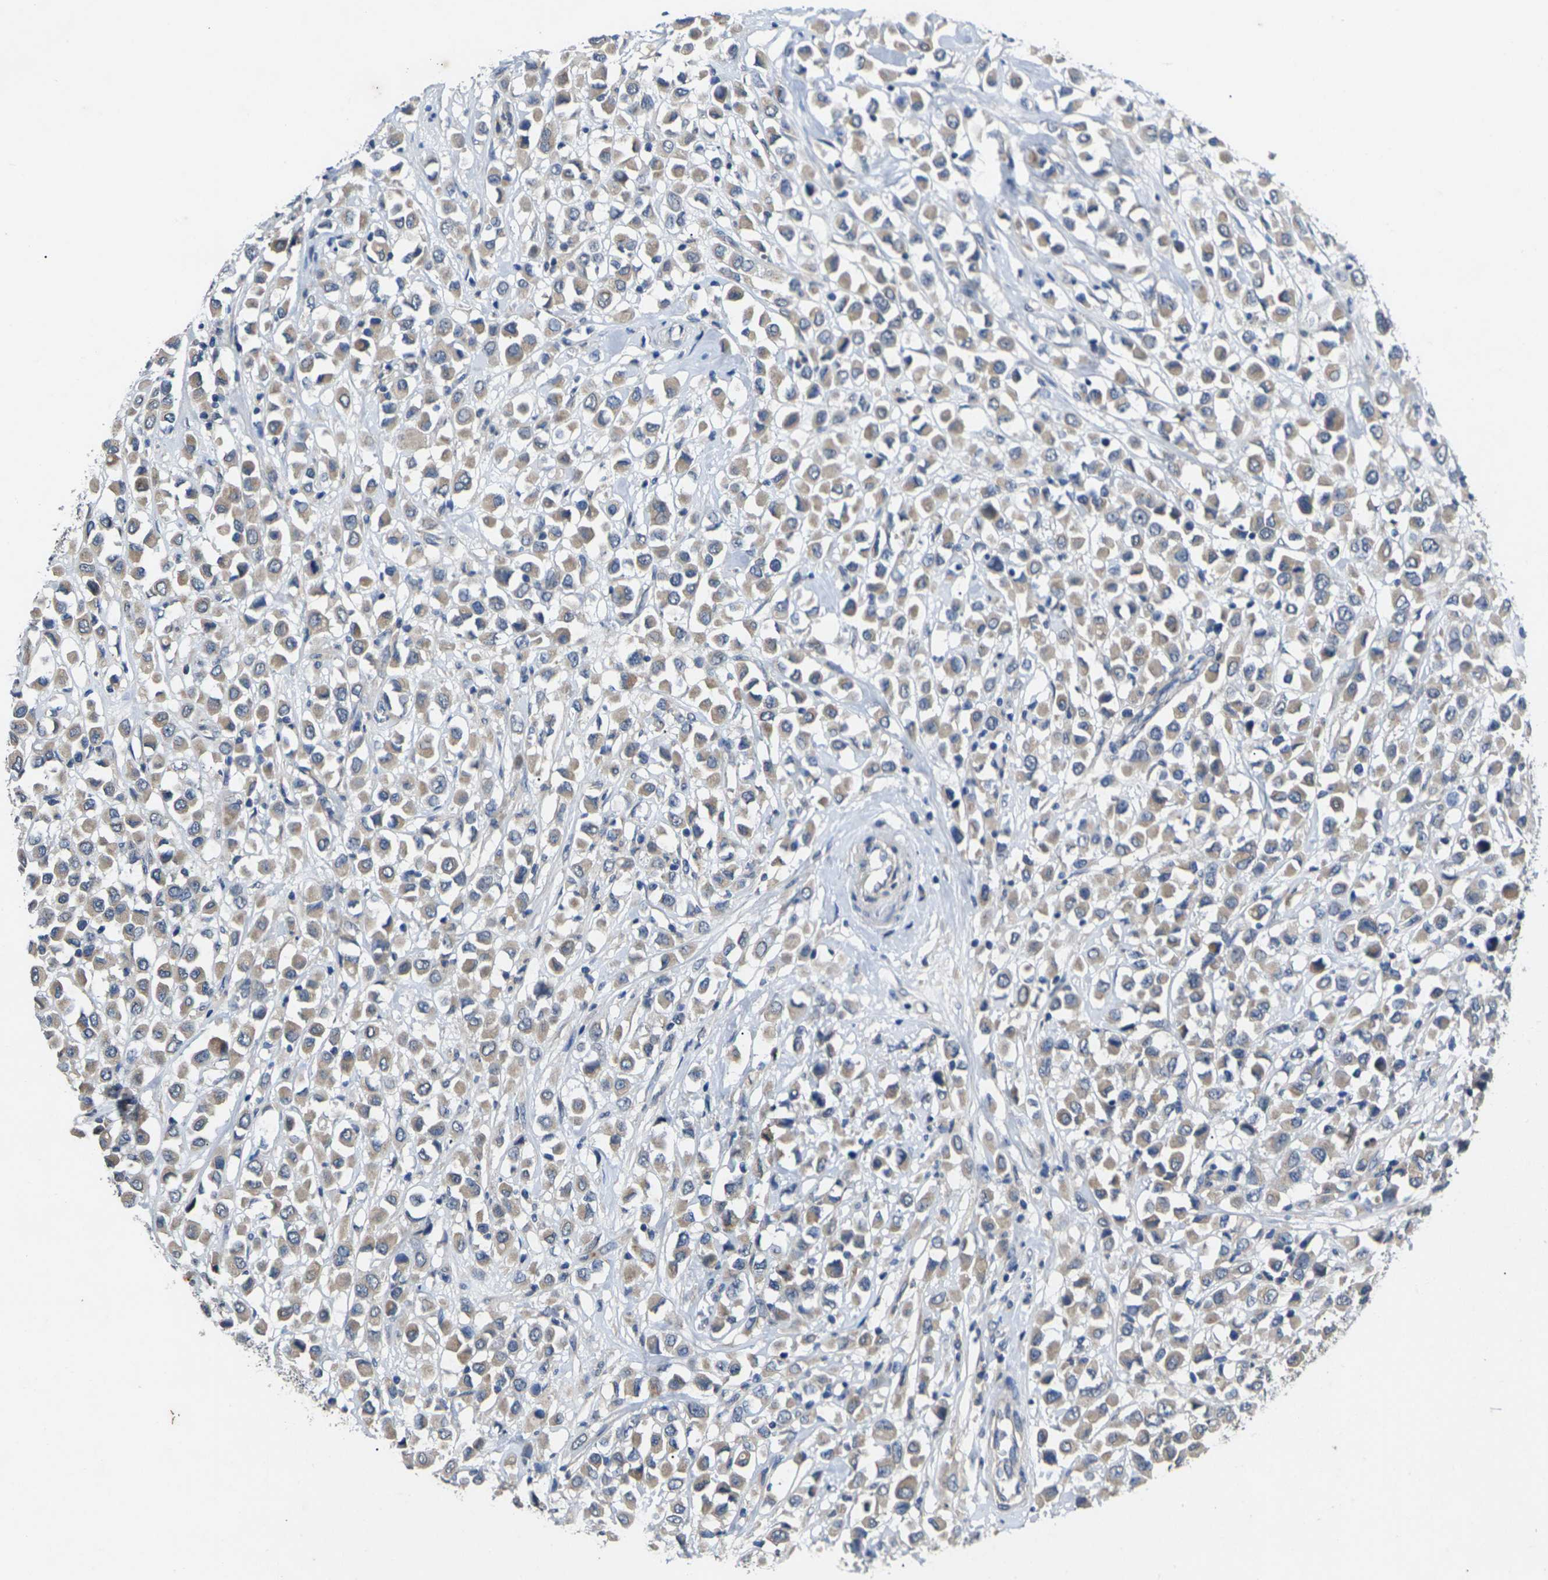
{"staining": {"intensity": "weak", "quantity": ">75%", "location": "cytoplasmic/membranous"}, "tissue": "breast cancer", "cell_type": "Tumor cells", "image_type": "cancer", "snomed": [{"axis": "morphology", "description": "Duct carcinoma"}, {"axis": "topography", "description": "Breast"}], "caption": "Immunohistochemical staining of human breast invasive ductal carcinoma exhibits weak cytoplasmic/membranous protein positivity in about >75% of tumor cells.", "gene": "SLC2A2", "patient": {"sex": "female", "age": 61}}